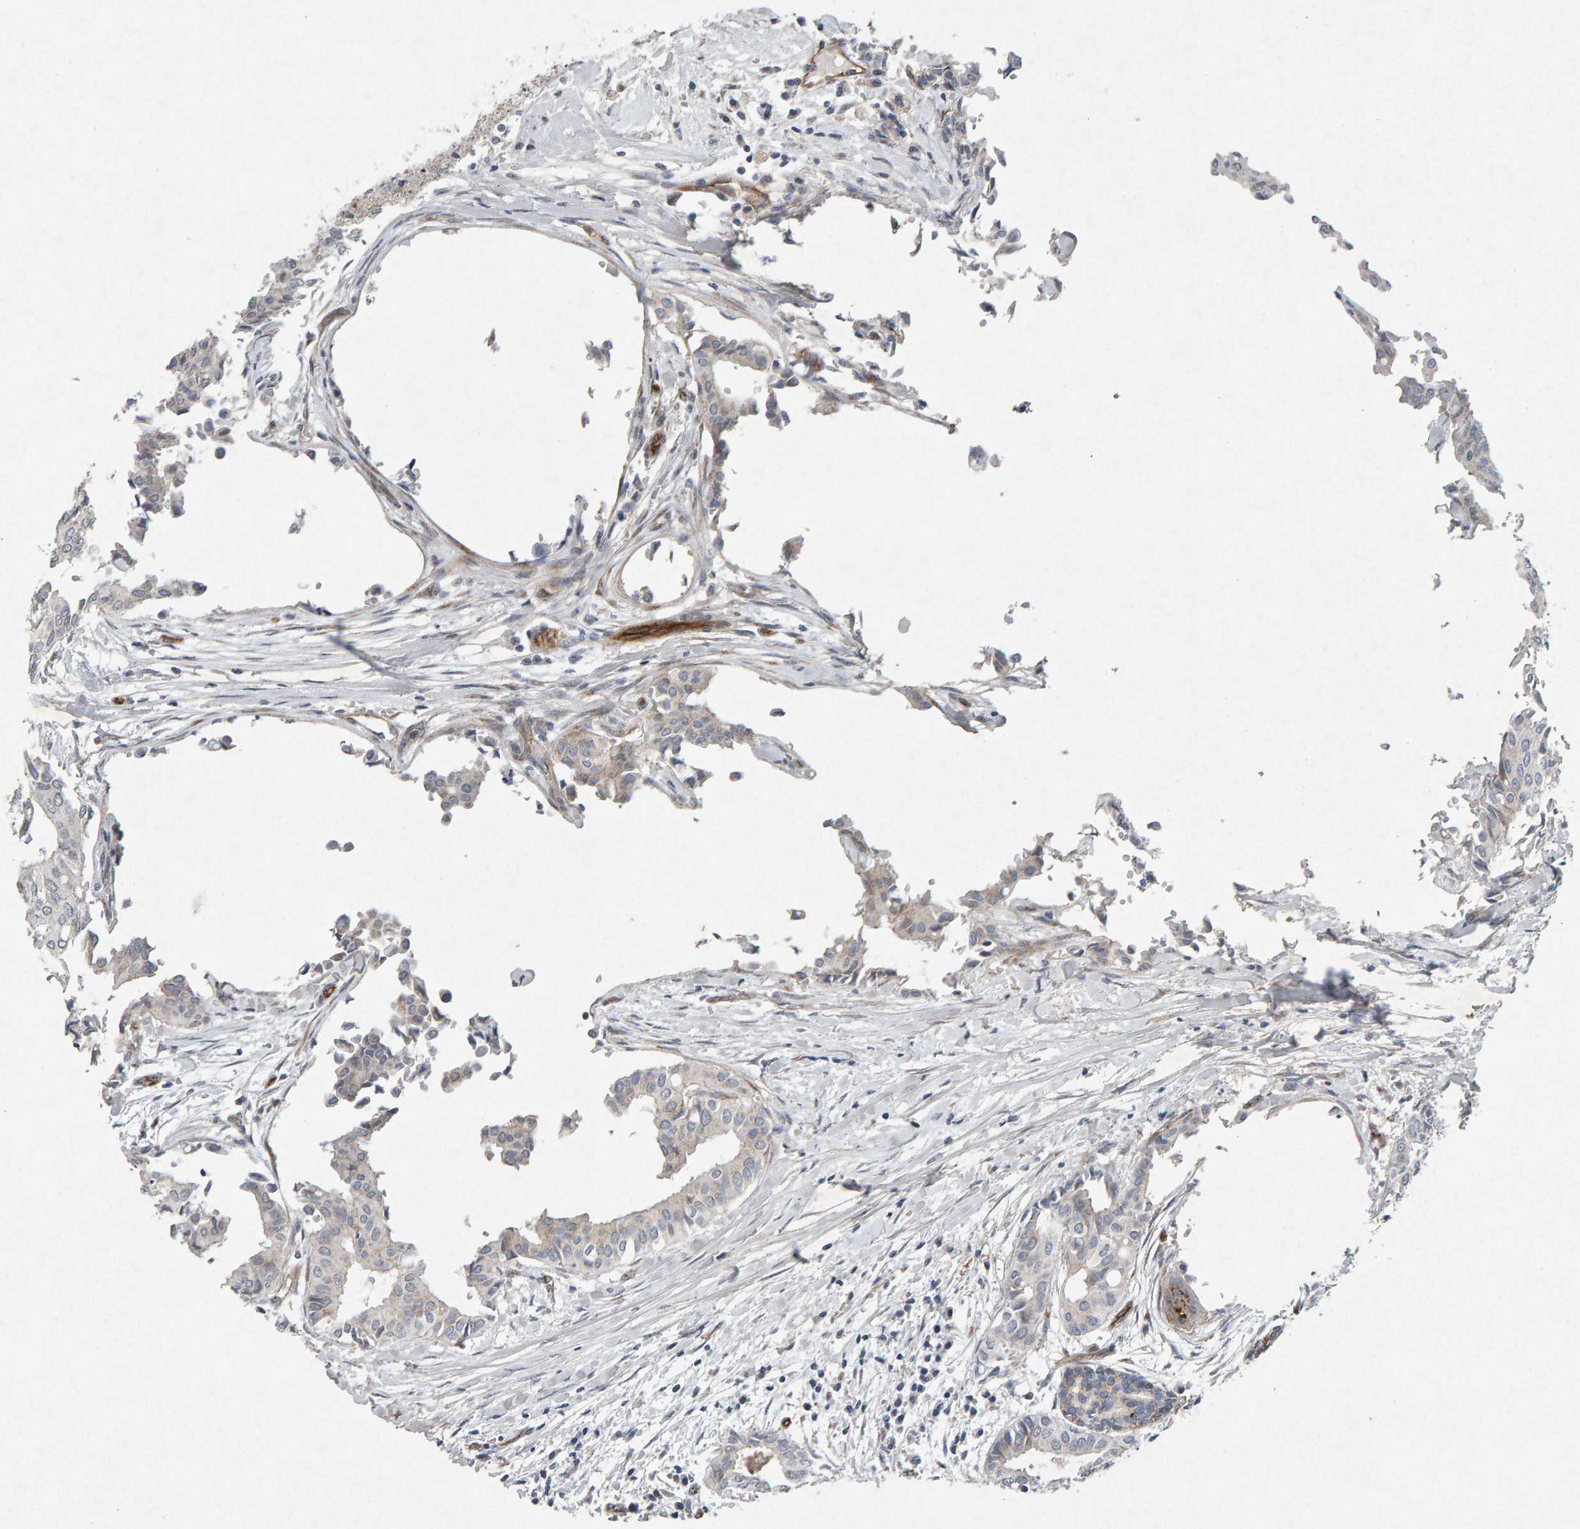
{"staining": {"intensity": "negative", "quantity": "none", "location": "none"}, "tissue": "head and neck cancer", "cell_type": "Tumor cells", "image_type": "cancer", "snomed": [{"axis": "morphology", "description": "Adenocarcinoma, NOS"}, {"axis": "topography", "description": "Salivary gland"}, {"axis": "topography", "description": "Head-Neck"}], "caption": "Head and neck cancer was stained to show a protein in brown. There is no significant staining in tumor cells.", "gene": "PTPRM", "patient": {"sex": "female", "age": 59}}